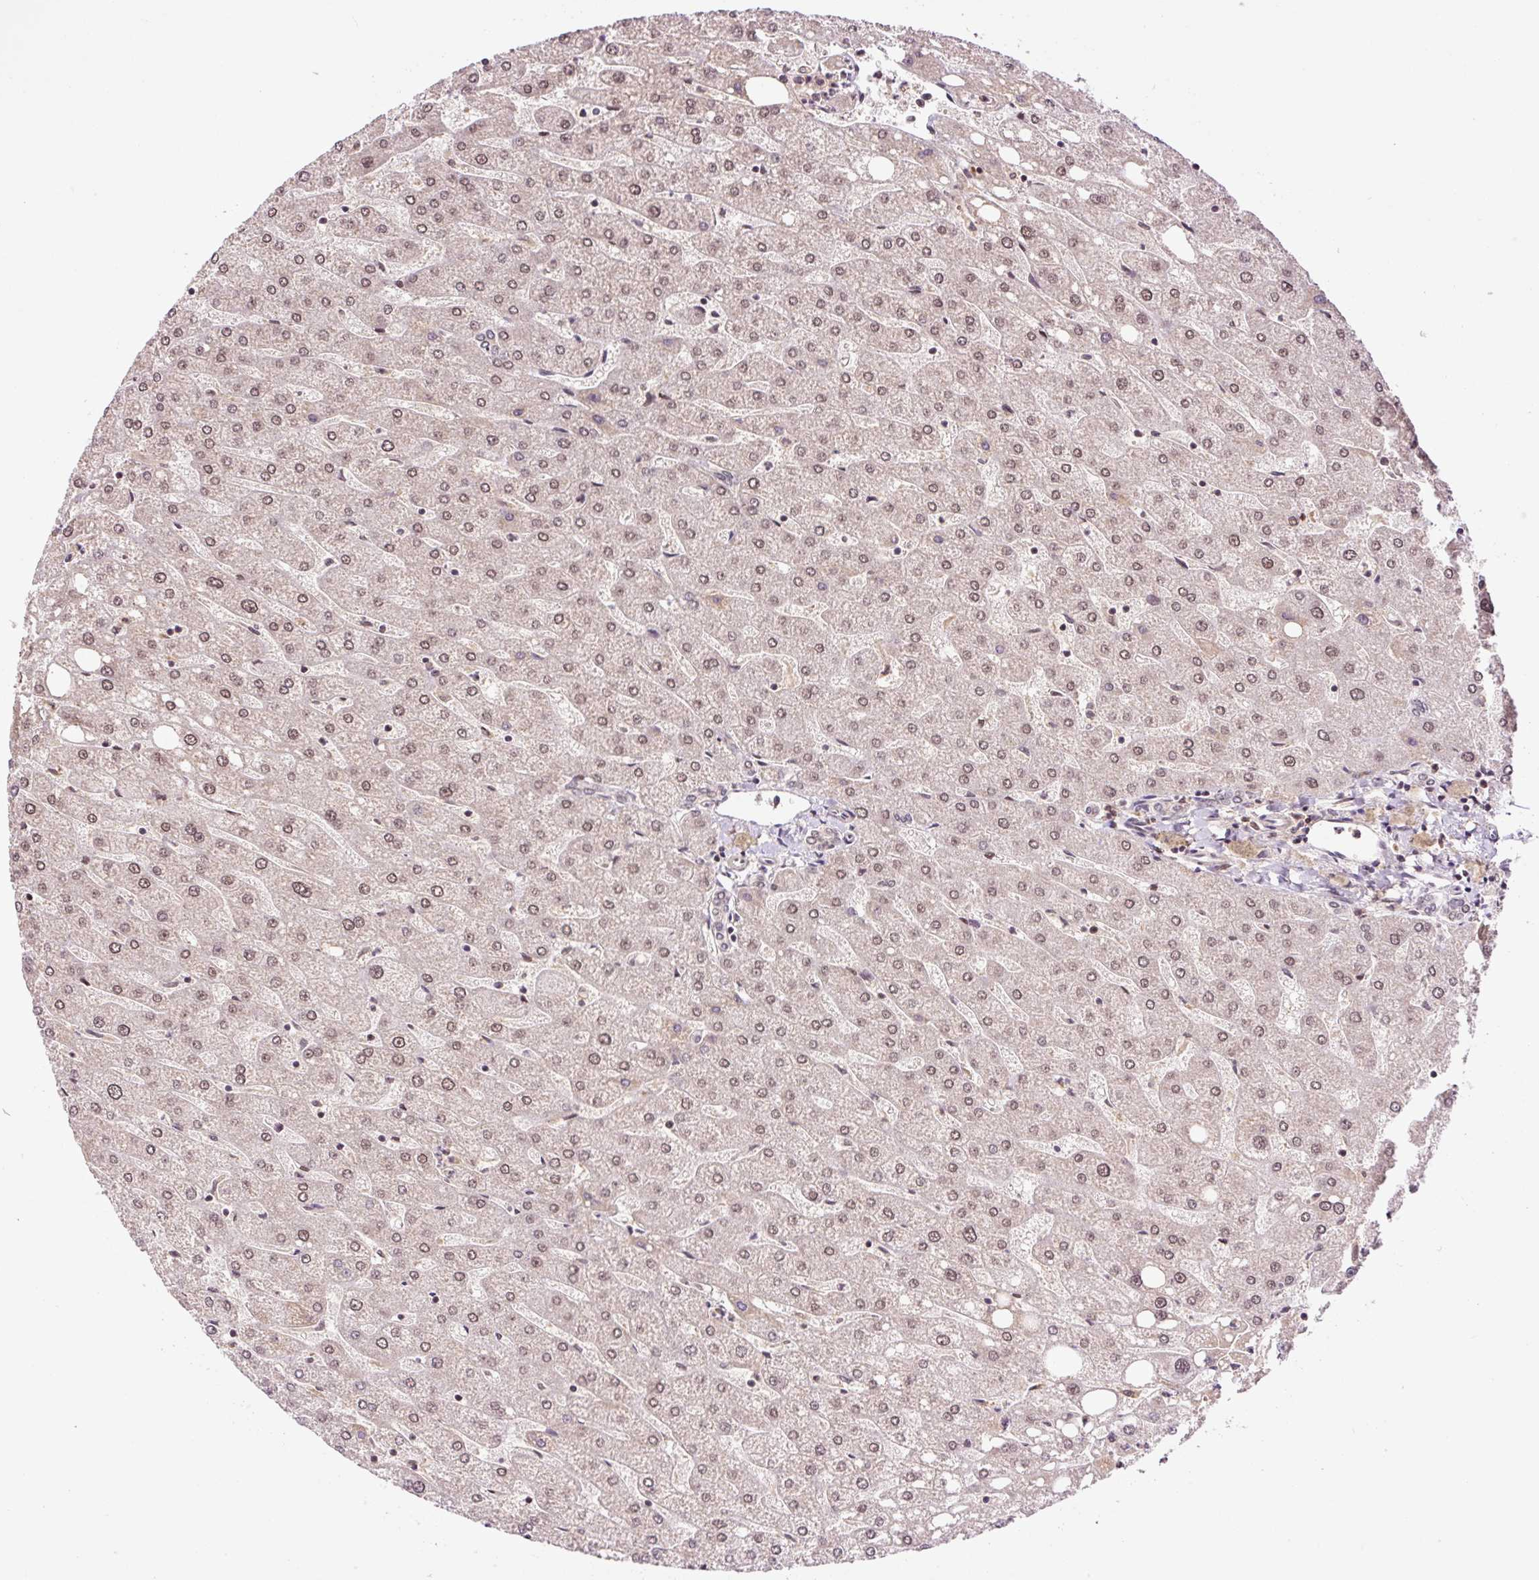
{"staining": {"intensity": "negative", "quantity": "none", "location": "none"}, "tissue": "liver", "cell_type": "Cholangiocytes", "image_type": "normal", "snomed": [{"axis": "morphology", "description": "Normal tissue, NOS"}, {"axis": "topography", "description": "Liver"}], "caption": "Immunohistochemistry (IHC) image of normal liver: human liver stained with DAB demonstrates no significant protein staining in cholangiocytes. (Immunohistochemistry (IHC), brightfield microscopy, high magnification).", "gene": "DPPA4", "patient": {"sex": "male", "age": 67}}